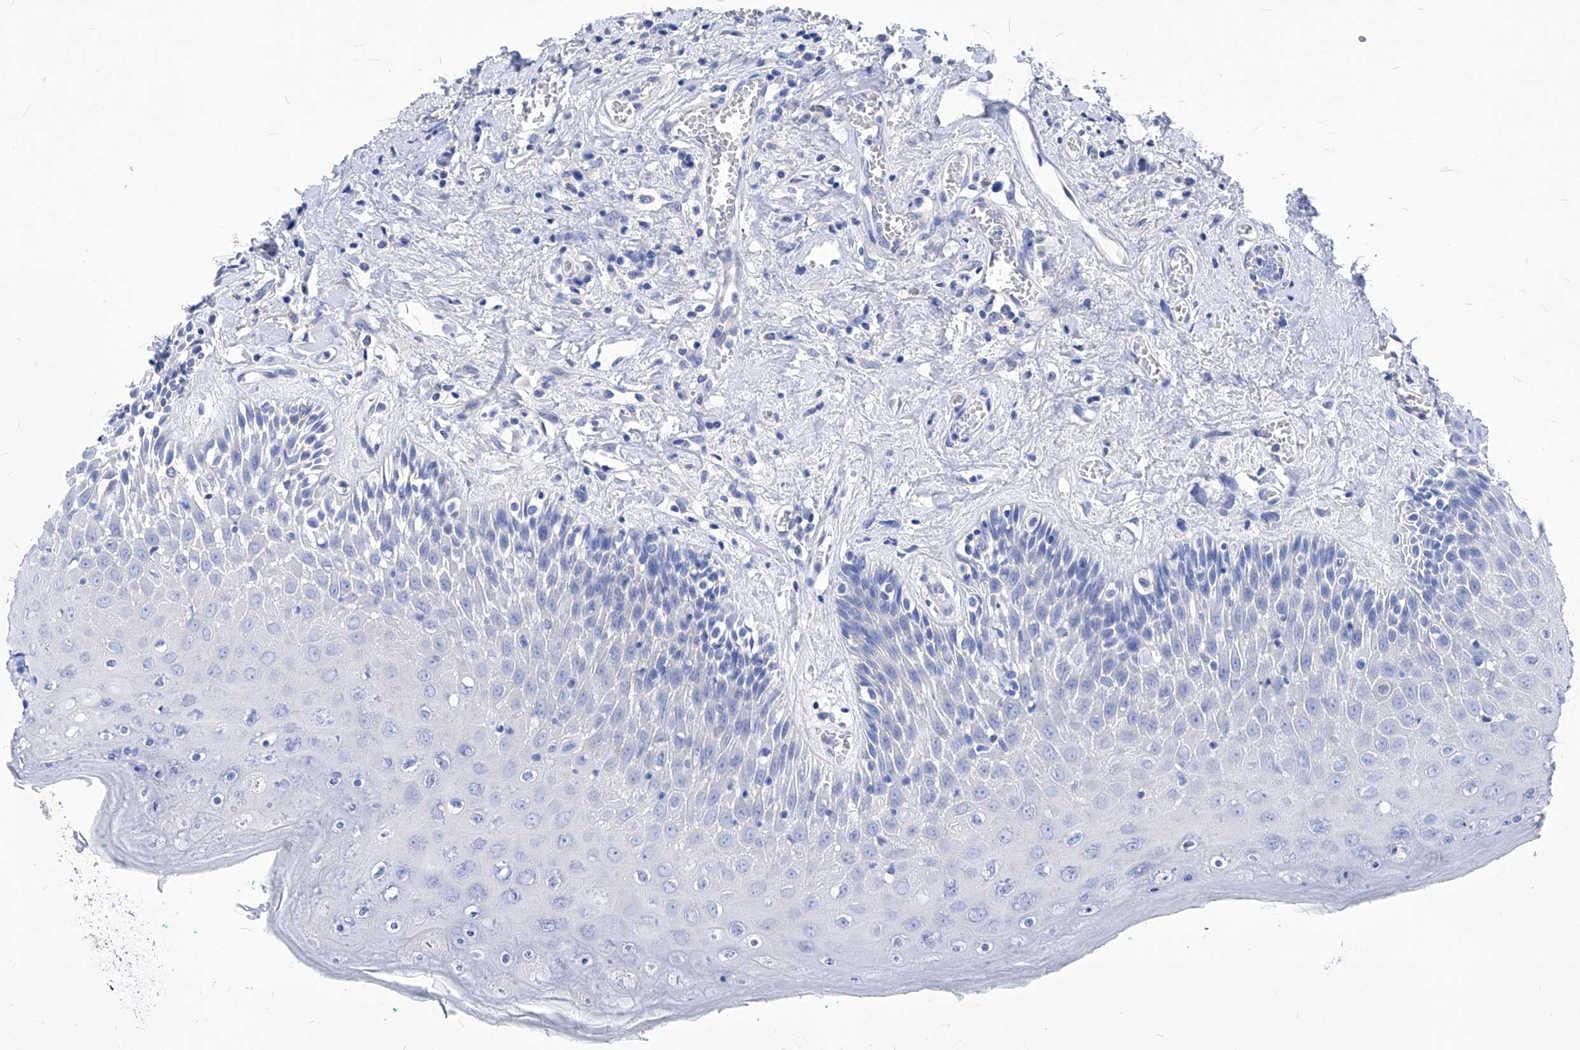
{"staining": {"intensity": "negative", "quantity": "none", "location": "none"}, "tissue": "oral mucosa", "cell_type": "Squamous epithelial cells", "image_type": "normal", "snomed": [{"axis": "morphology", "description": "Normal tissue, NOS"}, {"axis": "topography", "description": "Oral tissue"}], "caption": "The immunohistochemistry micrograph has no significant expression in squamous epithelial cells of oral mucosa. (DAB immunohistochemistry (IHC) with hematoxylin counter stain).", "gene": "XPNPEP1", "patient": {"sex": "female", "age": 70}}